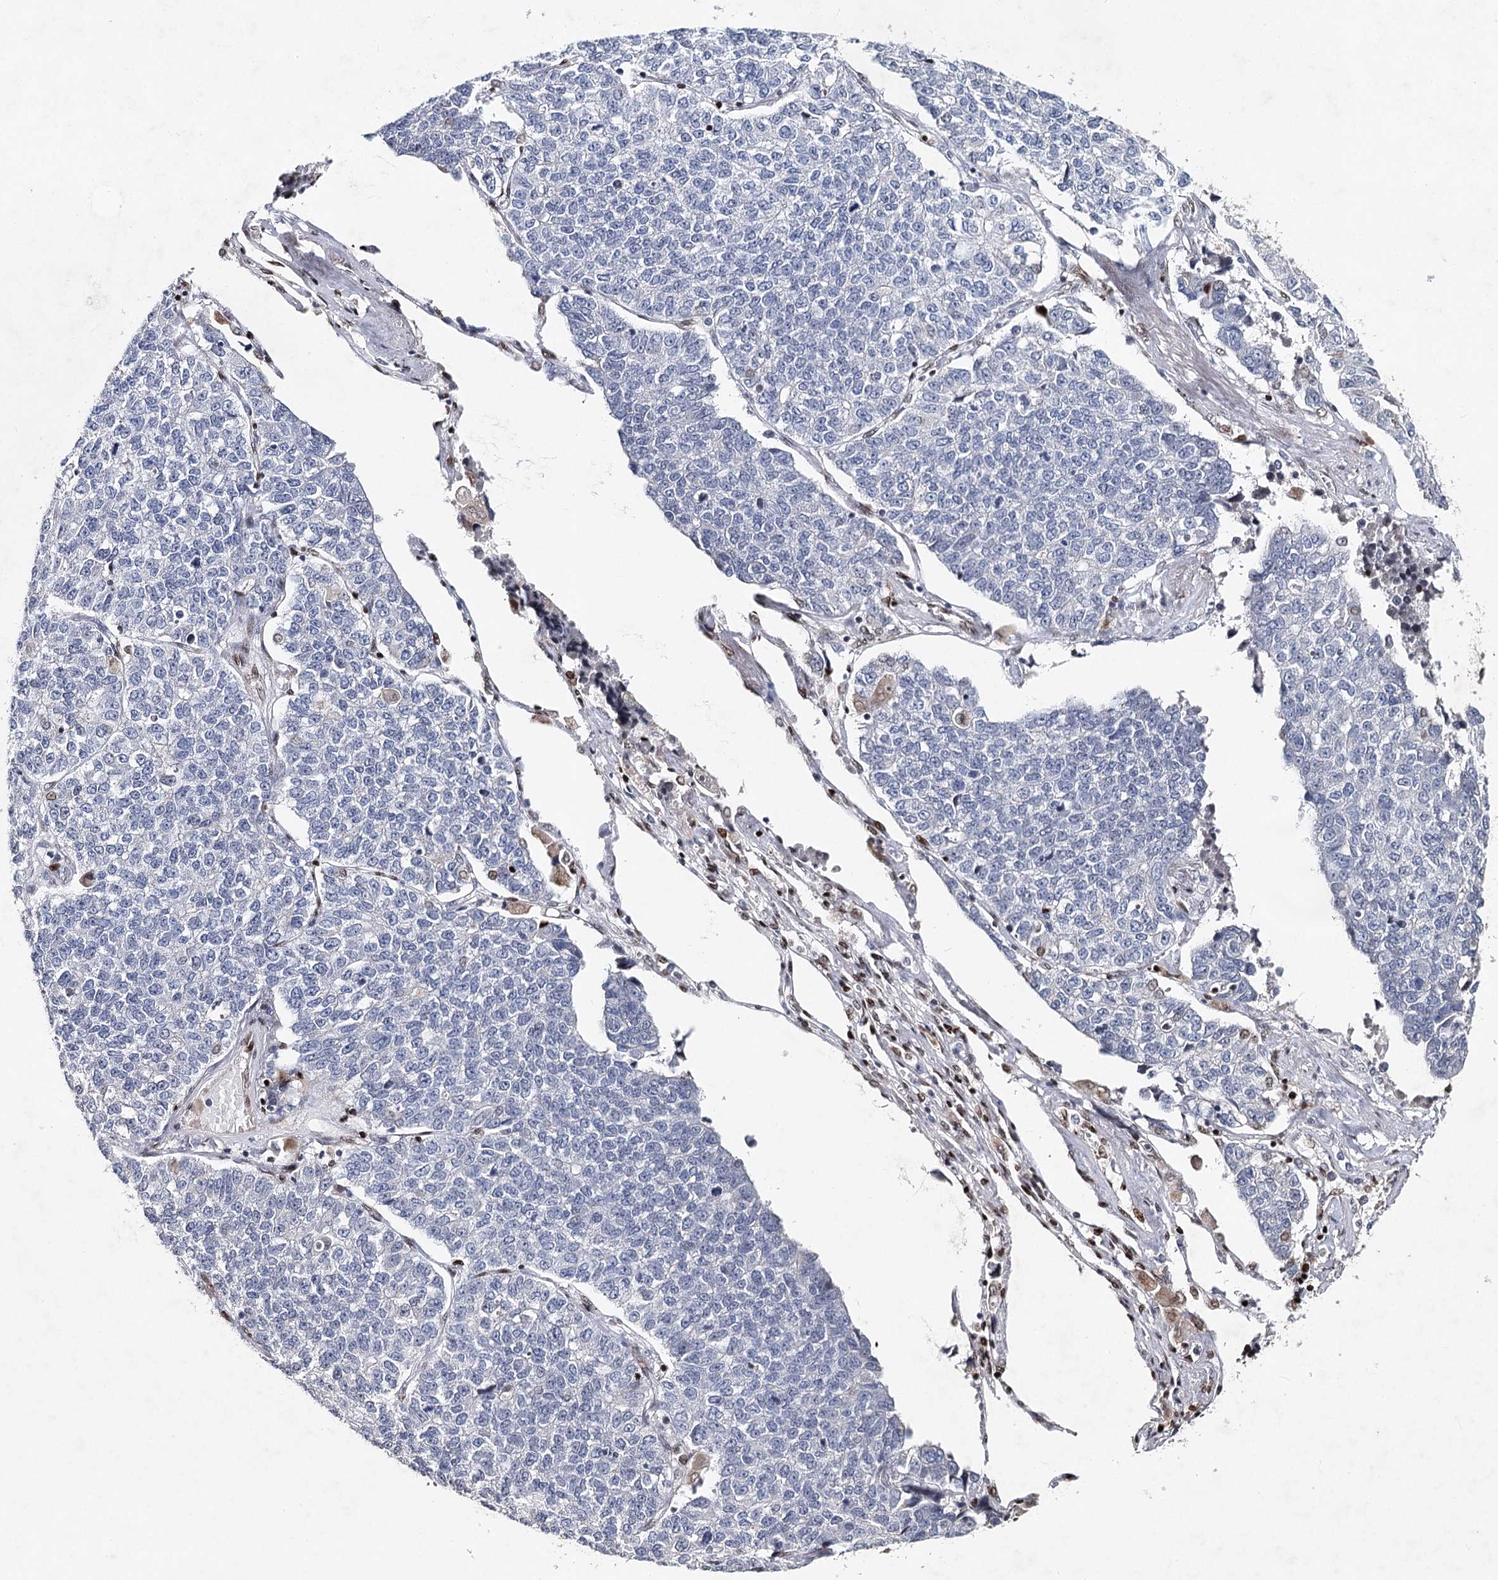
{"staining": {"intensity": "negative", "quantity": "none", "location": "none"}, "tissue": "lung cancer", "cell_type": "Tumor cells", "image_type": "cancer", "snomed": [{"axis": "morphology", "description": "Adenocarcinoma, NOS"}, {"axis": "topography", "description": "Lung"}], "caption": "A high-resolution photomicrograph shows IHC staining of lung cancer, which demonstrates no significant staining in tumor cells.", "gene": "FRMD4A", "patient": {"sex": "male", "age": 49}}